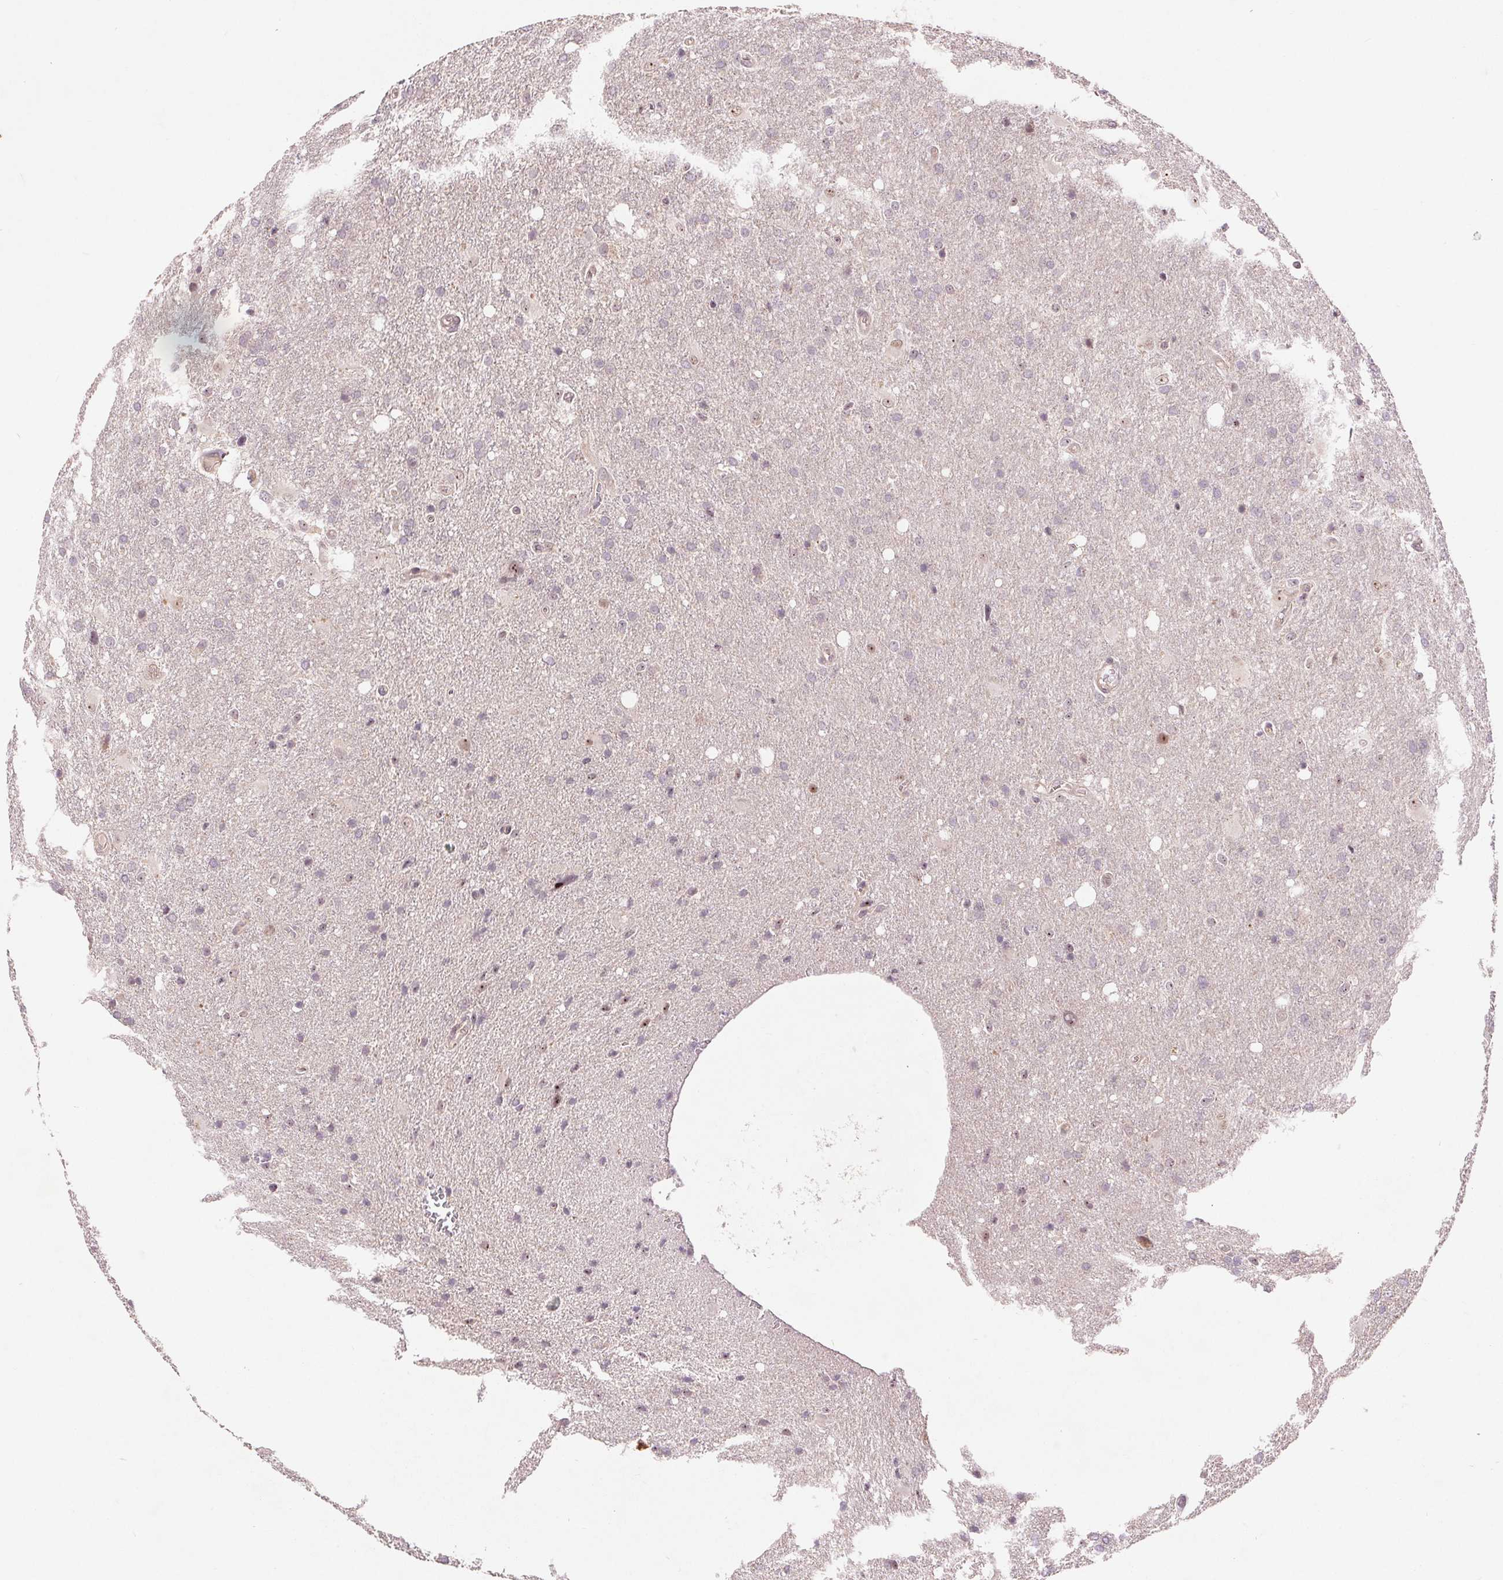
{"staining": {"intensity": "negative", "quantity": "none", "location": "none"}, "tissue": "glioma", "cell_type": "Tumor cells", "image_type": "cancer", "snomed": [{"axis": "morphology", "description": "Glioma, malignant, Low grade"}, {"axis": "topography", "description": "Brain"}], "caption": "Immunohistochemistry (IHC) photomicrograph of neoplastic tissue: glioma stained with DAB displays no significant protein positivity in tumor cells.", "gene": "RANBP3L", "patient": {"sex": "male", "age": 66}}